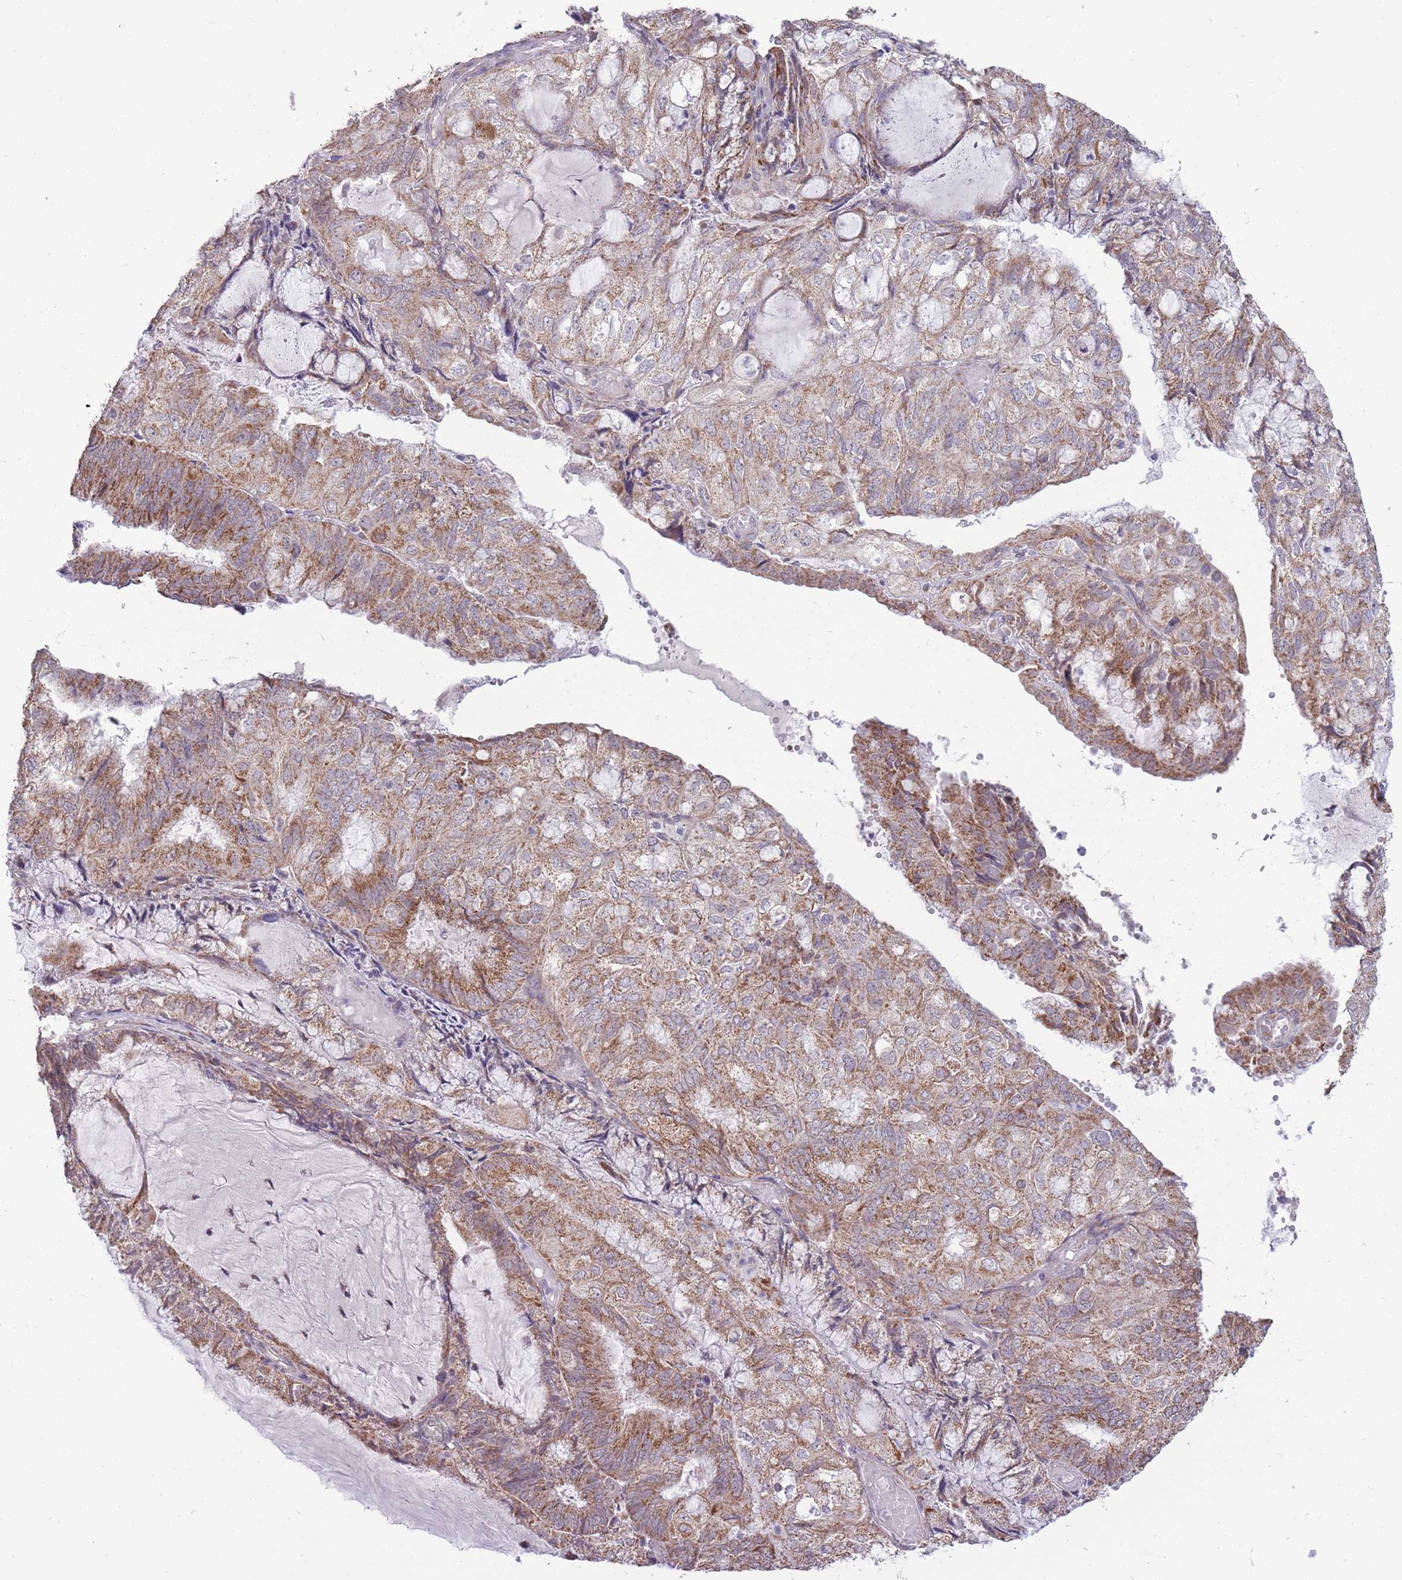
{"staining": {"intensity": "moderate", "quantity": "25%-75%", "location": "cytoplasmic/membranous"}, "tissue": "endometrial cancer", "cell_type": "Tumor cells", "image_type": "cancer", "snomed": [{"axis": "morphology", "description": "Adenocarcinoma, NOS"}, {"axis": "topography", "description": "Endometrium"}], "caption": "Immunohistochemical staining of endometrial adenocarcinoma demonstrates medium levels of moderate cytoplasmic/membranous expression in about 25%-75% of tumor cells.", "gene": "NELL1", "patient": {"sex": "female", "age": 81}}